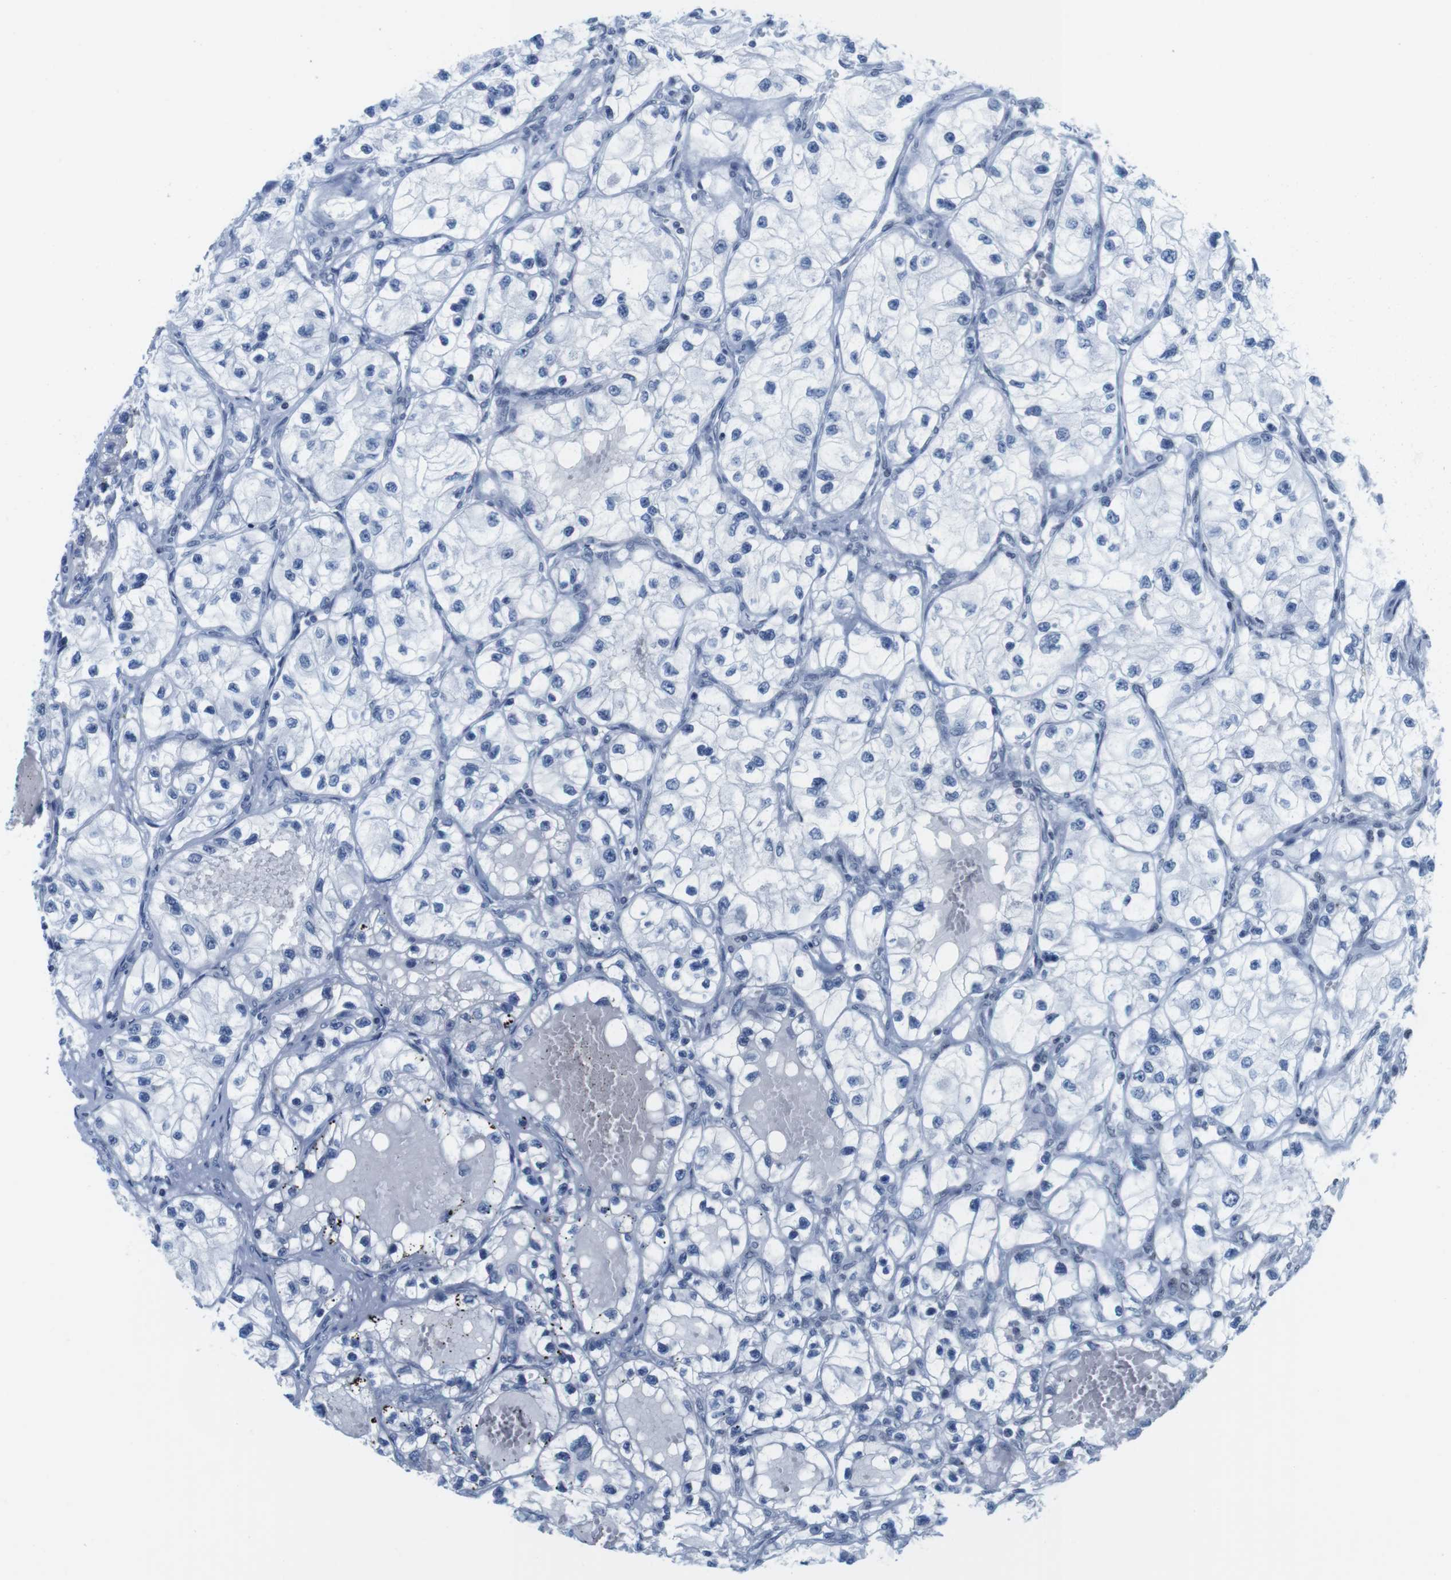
{"staining": {"intensity": "negative", "quantity": "none", "location": "none"}, "tissue": "renal cancer", "cell_type": "Tumor cells", "image_type": "cancer", "snomed": [{"axis": "morphology", "description": "Adenocarcinoma, NOS"}, {"axis": "topography", "description": "Kidney"}], "caption": "The photomicrograph exhibits no staining of tumor cells in renal cancer (adenocarcinoma).", "gene": "IFI16", "patient": {"sex": "female", "age": 57}}